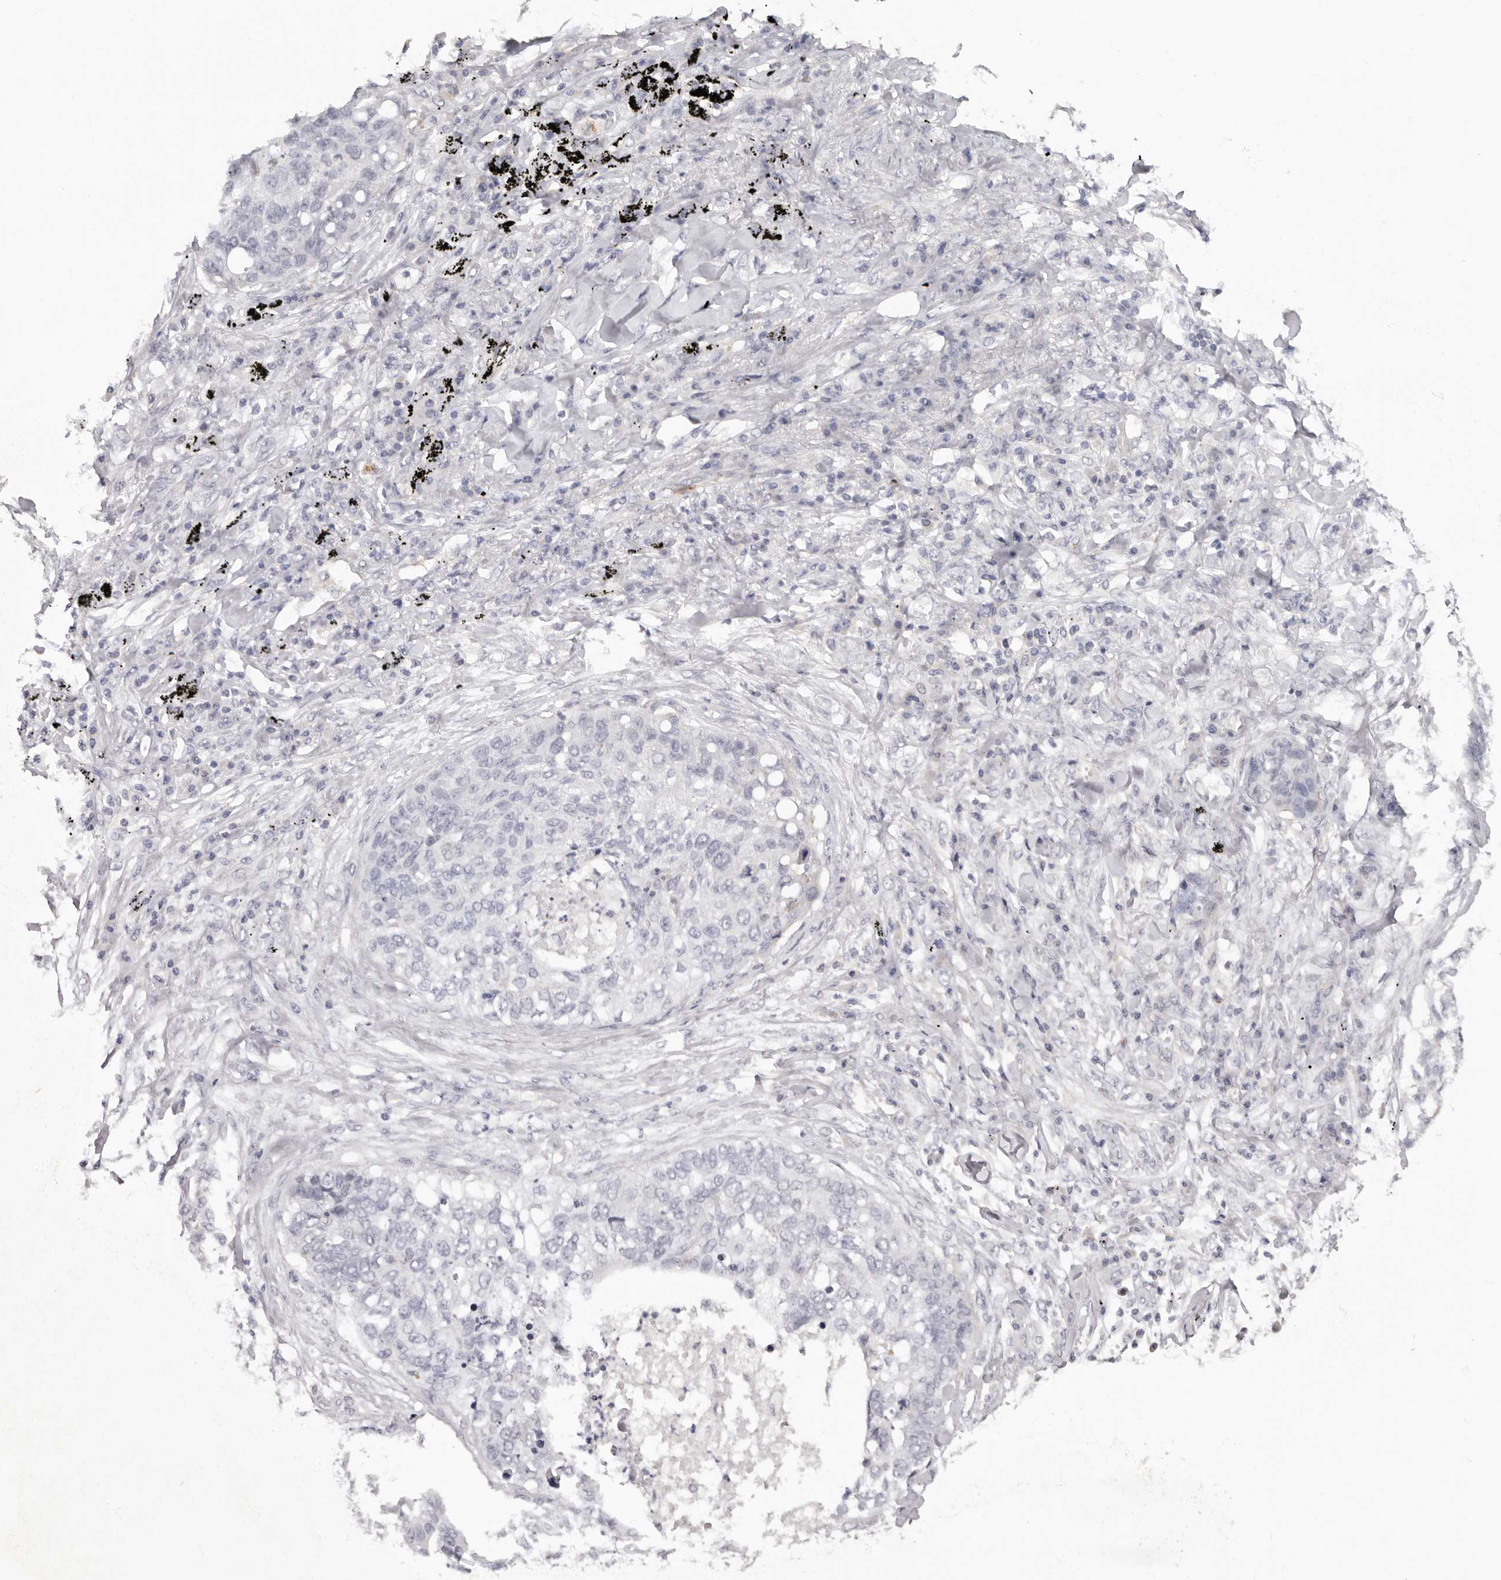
{"staining": {"intensity": "negative", "quantity": "none", "location": "none"}, "tissue": "lung cancer", "cell_type": "Tumor cells", "image_type": "cancer", "snomed": [{"axis": "morphology", "description": "Squamous cell carcinoma, NOS"}, {"axis": "topography", "description": "Lung"}], "caption": "Immunohistochemical staining of lung cancer (squamous cell carcinoma) displays no significant expression in tumor cells. (DAB (3,3'-diaminobenzidine) immunohistochemistry (IHC), high magnification).", "gene": "TNR", "patient": {"sex": "female", "age": 63}}